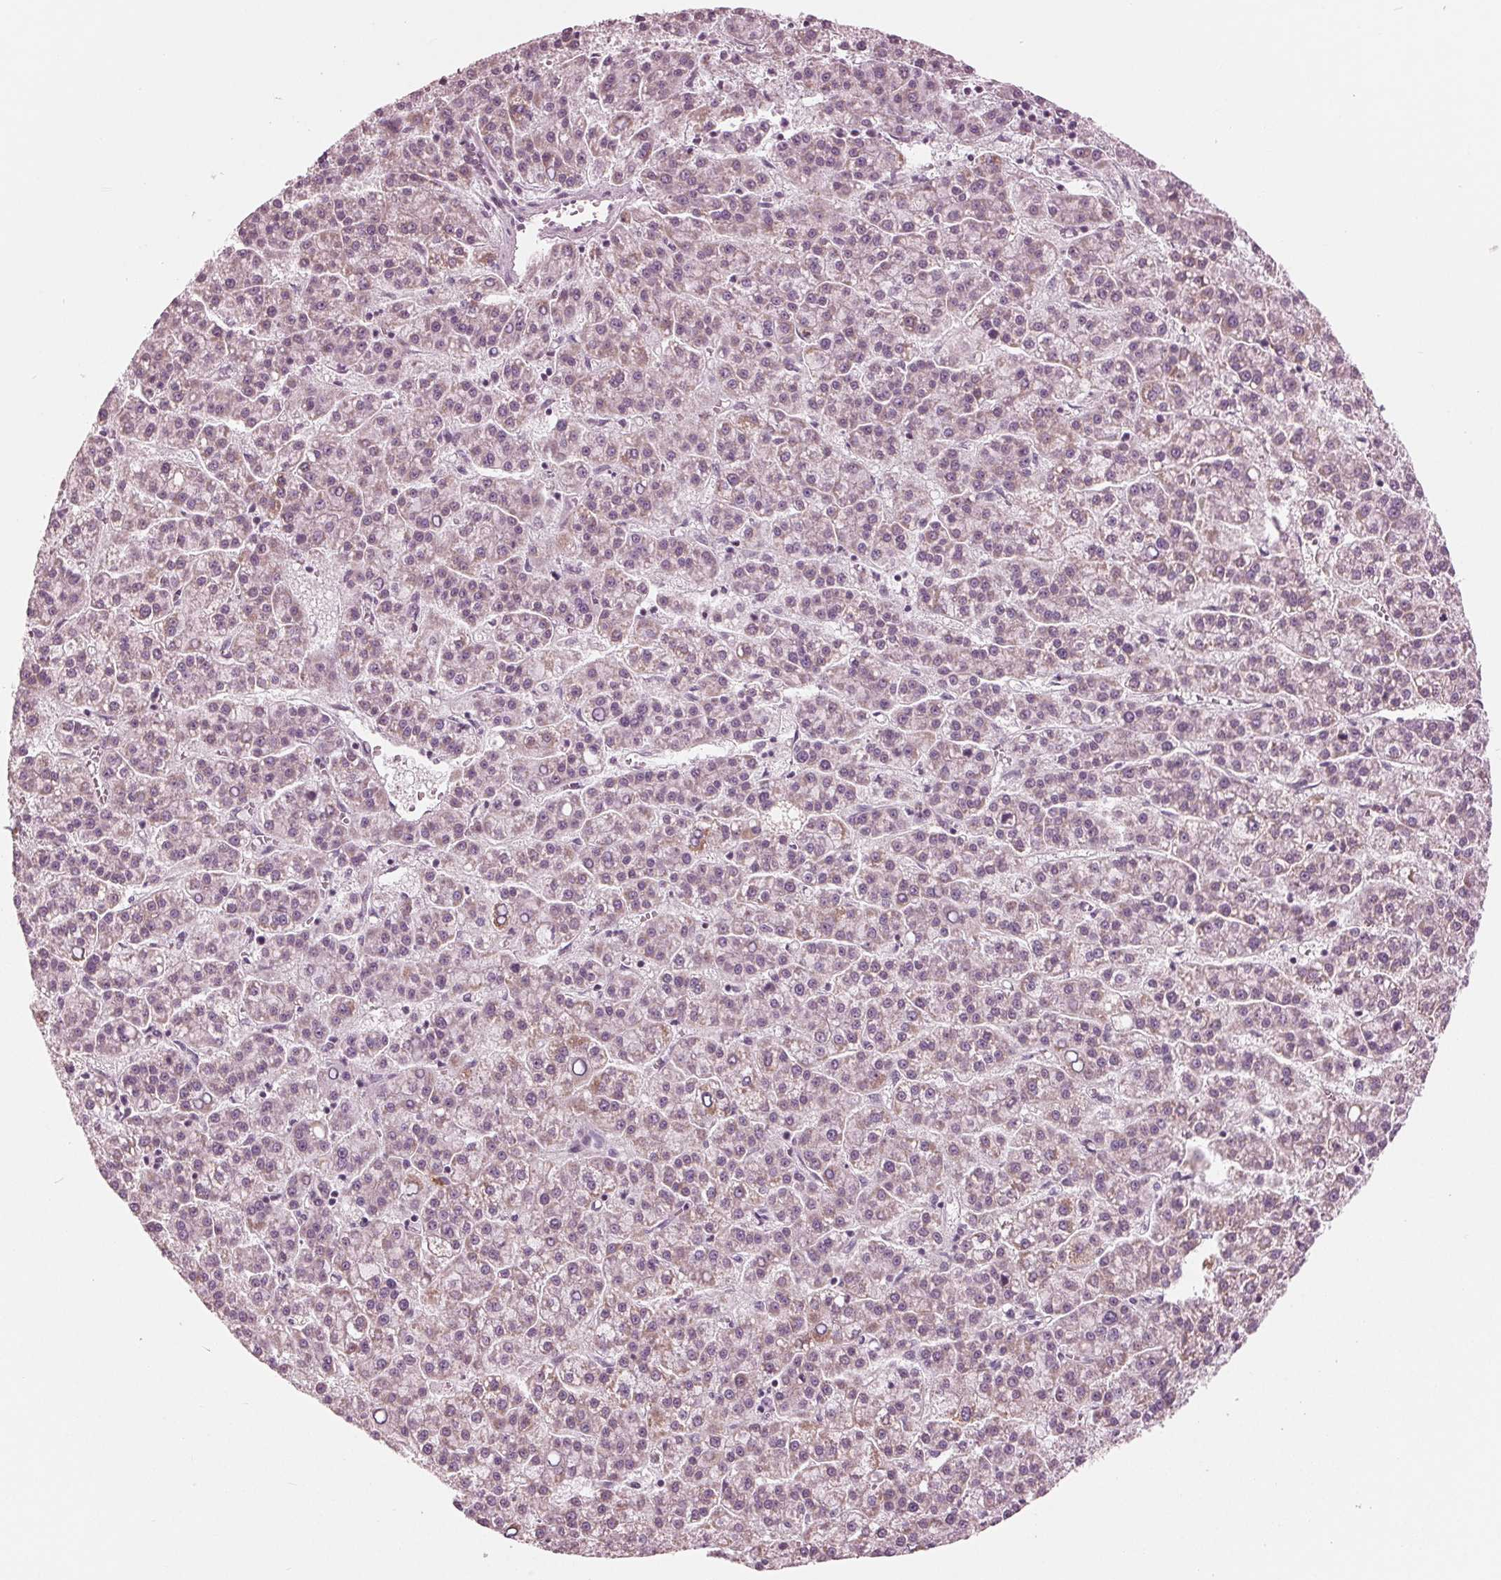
{"staining": {"intensity": "weak", "quantity": "<25%", "location": "cytoplasmic/membranous"}, "tissue": "liver cancer", "cell_type": "Tumor cells", "image_type": "cancer", "snomed": [{"axis": "morphology", "description": "Carcinoma, Hepatocellular, NOS"}, {"axis": "topography", "description": "Liver"}], "caption": "DAB (3,3'-diaminobenzidine) immunohistochemical staining of human liver cancer (hepatocellular carcinoma) reveals no significant expression in tumor cells.", "gene": "CLN6", "patient": {"sex": "female", "age": 58}}